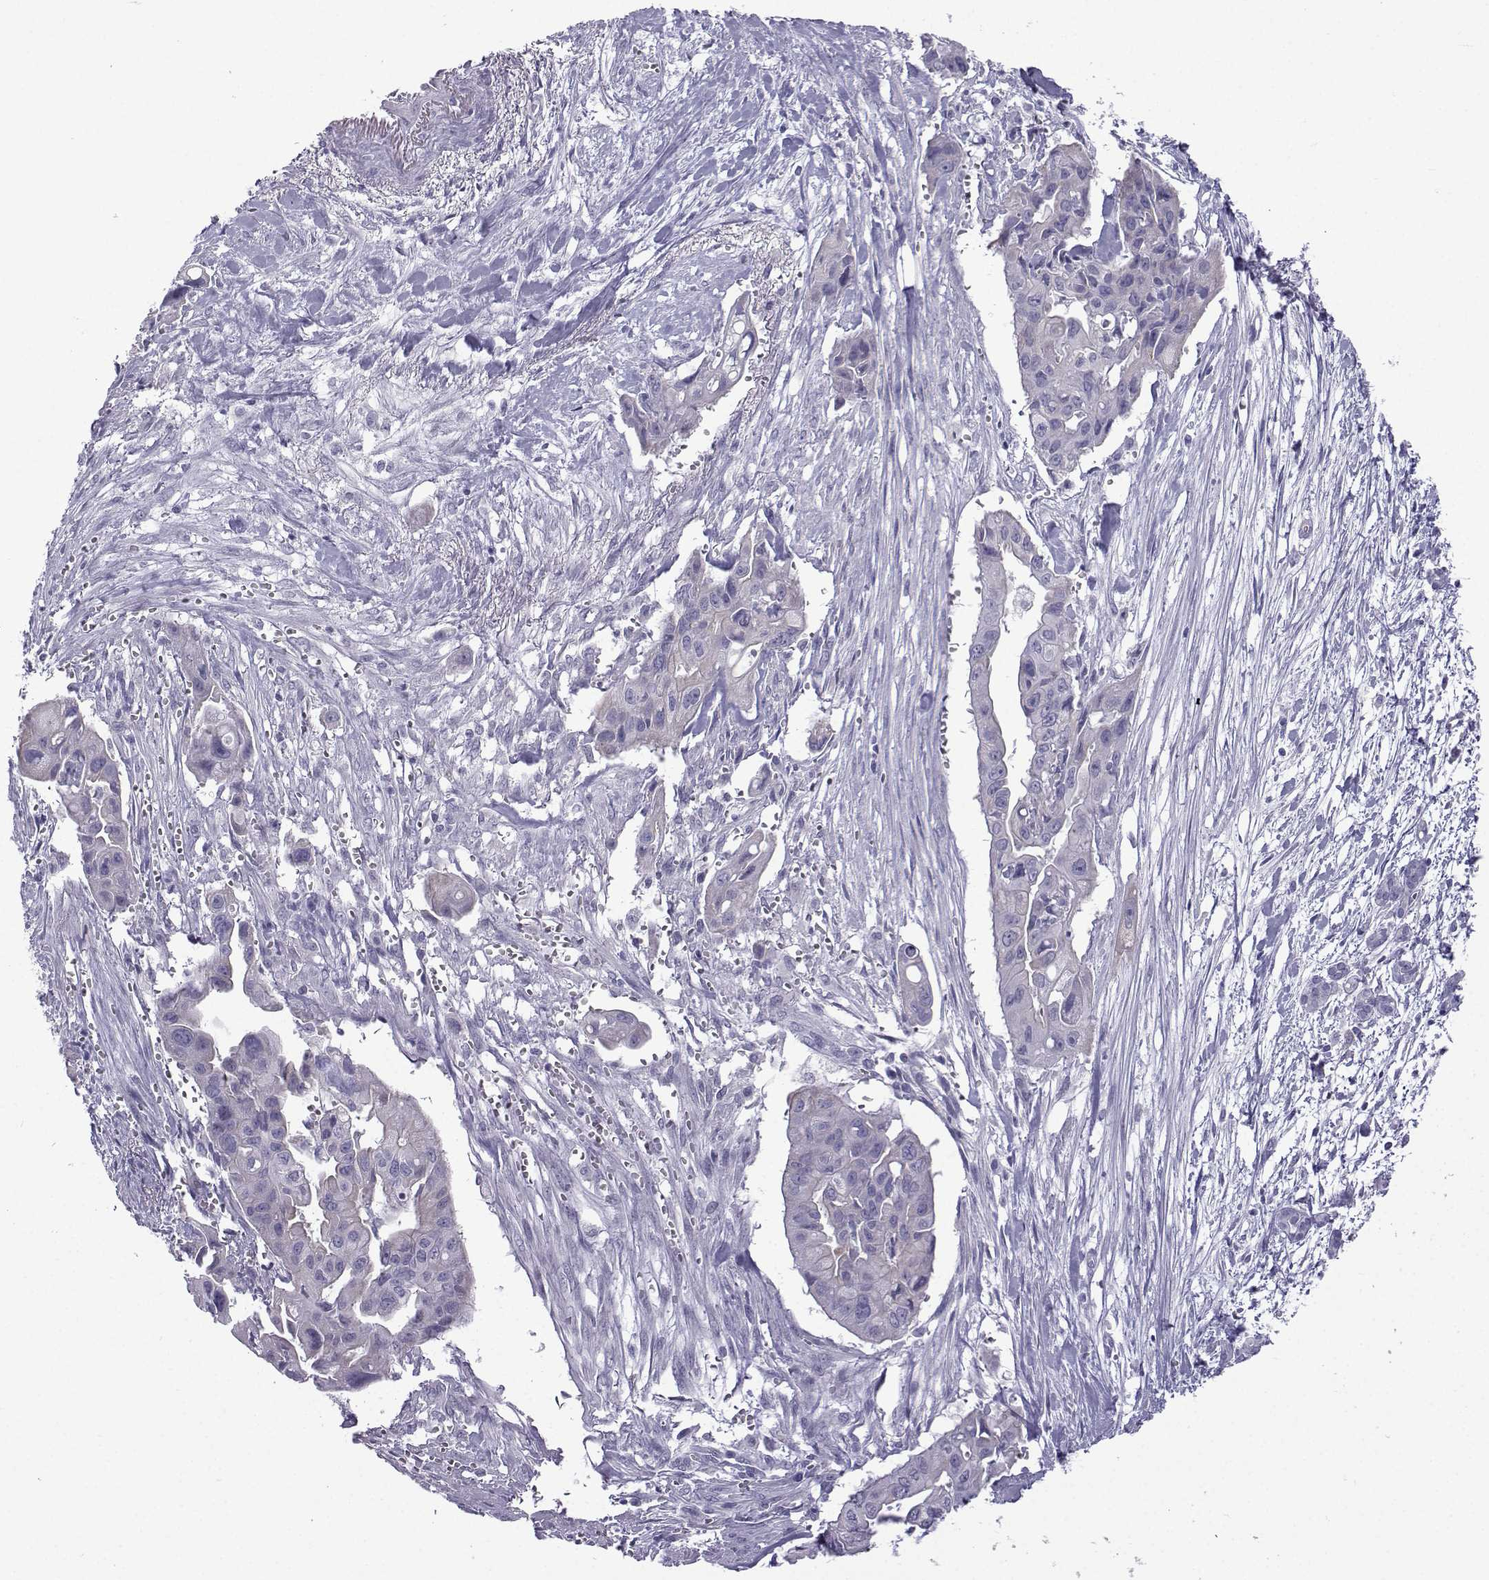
{"staining": {"intensity": "negative", "quantity": "none", "location": "none"}, "tissue": "pancreatic cancer", "cell_type": "Tumor cells", "image_type": "cancer", "snomed": [{"axis": "morphology", "description": "Adenocarcinoma, NOS"}, {"axis": "topography", "description": "Pancreas"}], "caption": "Immunohistochemistry image of neoplastic tissue: human adenocarcinoma (pancreatic) stained with DAB exhibits no significant protein staining in tumor cells. (DAB immunohistochemistry (IHC) visualized using brightfield microscopy, high magnification).", "gene": "CFAP53", "patient": {"sex": "male", "age": 60}}